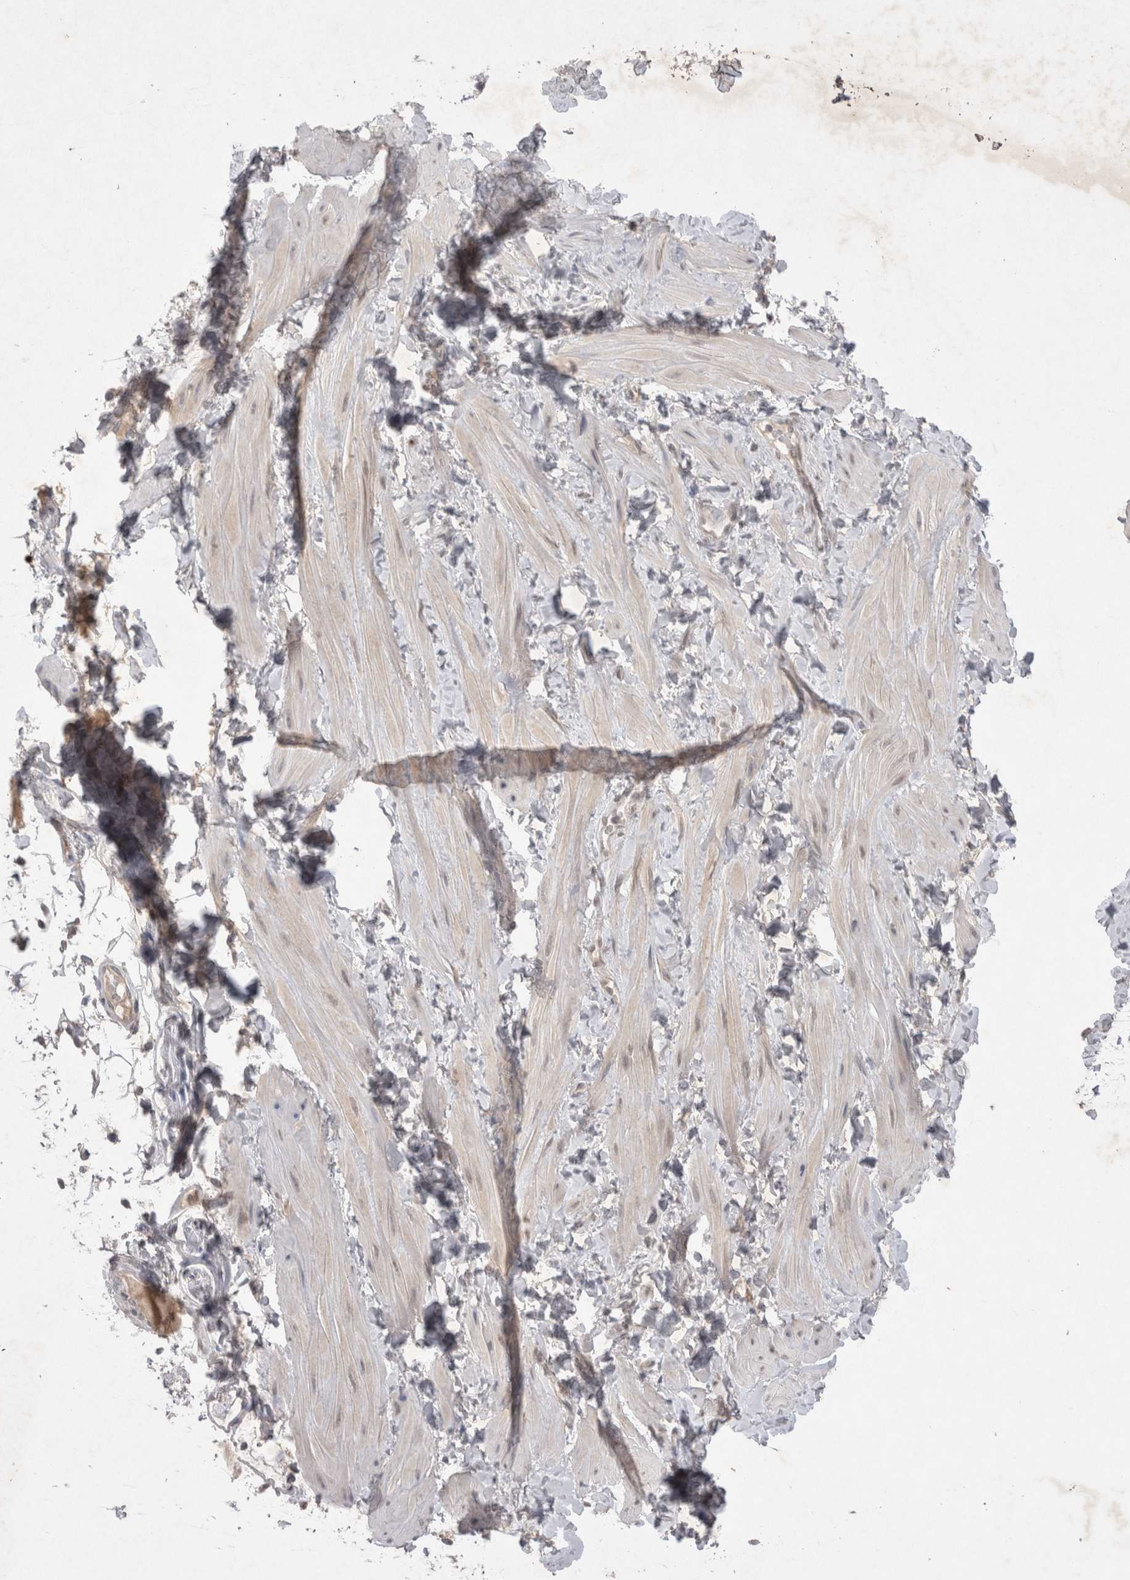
{"staining": {"intensity": "negative", "quantity": "none", "location": "none"}, "tissue": "adipose tissue", "cell_type": "Adipocytes", "image_type": "normal", "snomed": [{"axis": "morphology", "description": "Normal tissue, NOS"}, {"axis": "topography", "description": "Adipose tissue"}, {"axis": "topography", "description": "Vascular tissue"}, {"axis": "topography", "description": "Peripheral nerve tissue"}], "caption": "Adipocytes are negative for brown protein staining in normal adipose tissue.", "gene": "LYVE1", "patient": {"sex": "male", "age": 25}}